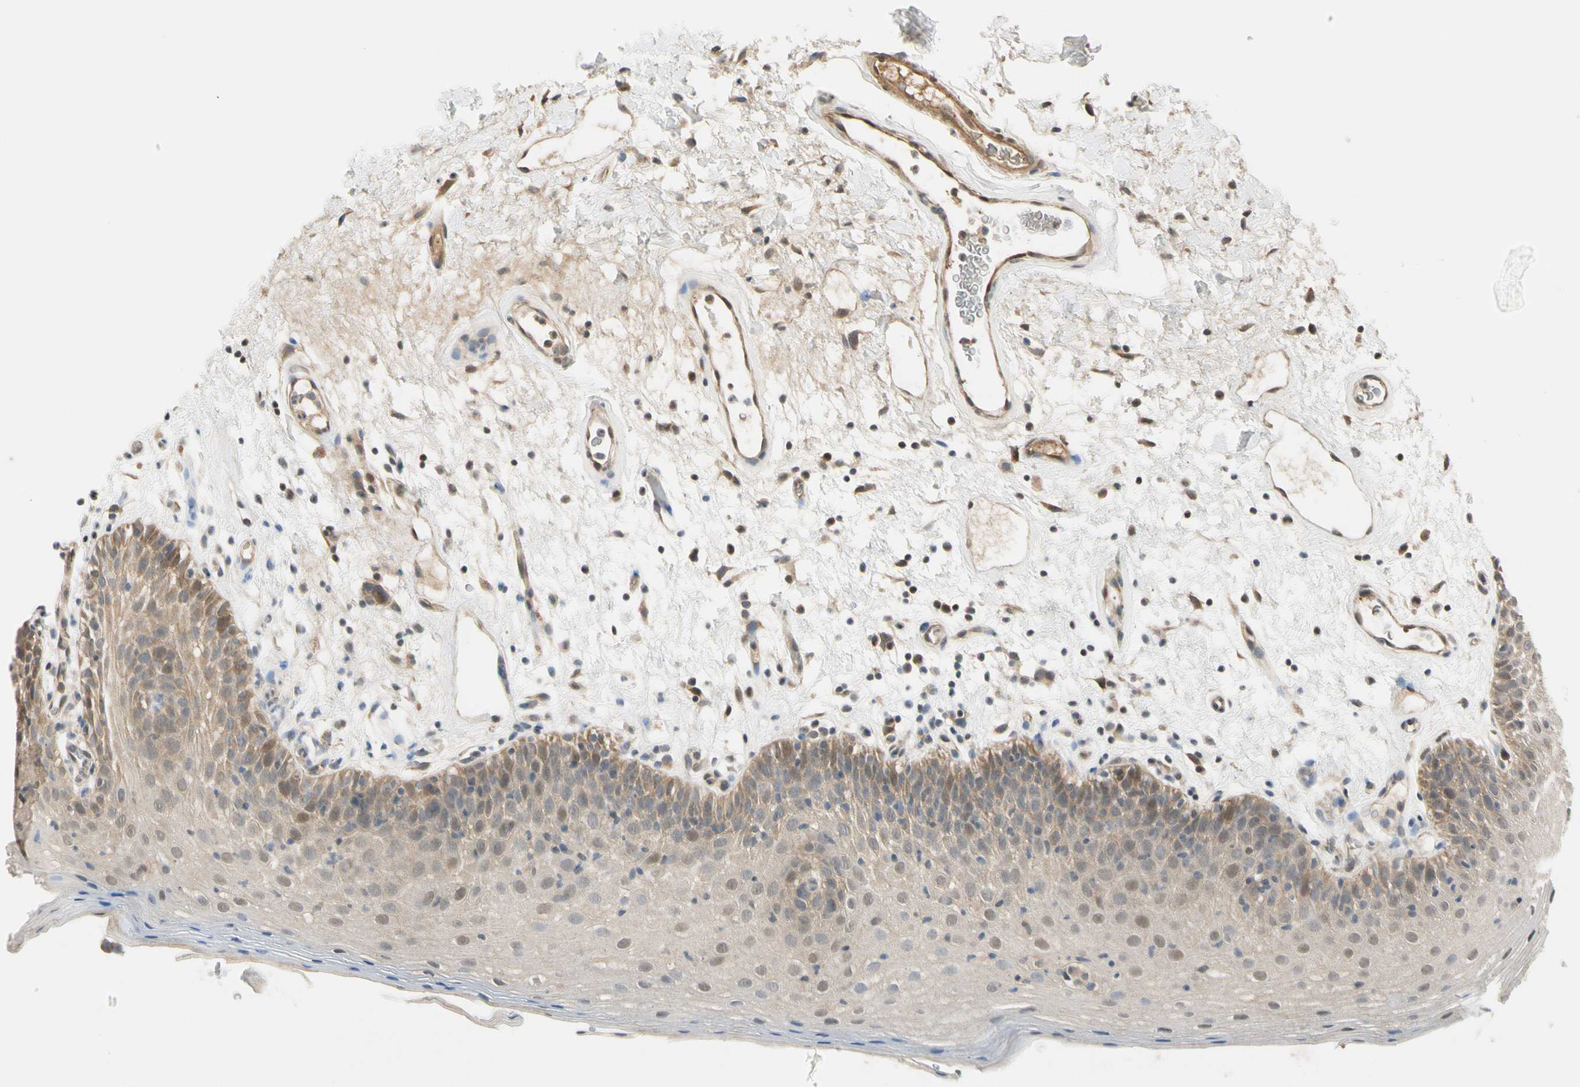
{"staining": {"intensity": "moderate", "quantity": "25%-75%", "location": "cytoplasmic/membranous,nuclear"}, "tissue": "oral mucosa", "cell_type": "Squamous epithelial cells", "image_type": "normal", "snomed": [{"axis": "morphology", "description": "Normal tissue, NOS"}, {"axis": "morphology", "description": "Squamous cell carcinoma, NOS"}, {"axis": "topography", "description": "Skeletal muscle"}, {"axis": "topography", "description": "Oral tissue"}, {"axis": "topography", "description": "Head-Neck"}], "caption": "Immunohistochemistry (IHC) (DAB (3,3'-diaminobenzidine)) staining of unremarkable human oral mucosa displays moderate cytoplasmic/membranous,nuclear protein positivity in about 25%-75% of squamous epithelial cells. The protein is stained brown, and the nuclei are stained in blue (DAB (3,3'-diaminobenzidine) IHC with brightfield microscopy, high magnification).", "gene": "RASGRF1", "patient": {"sex": "male", "age": 71}}